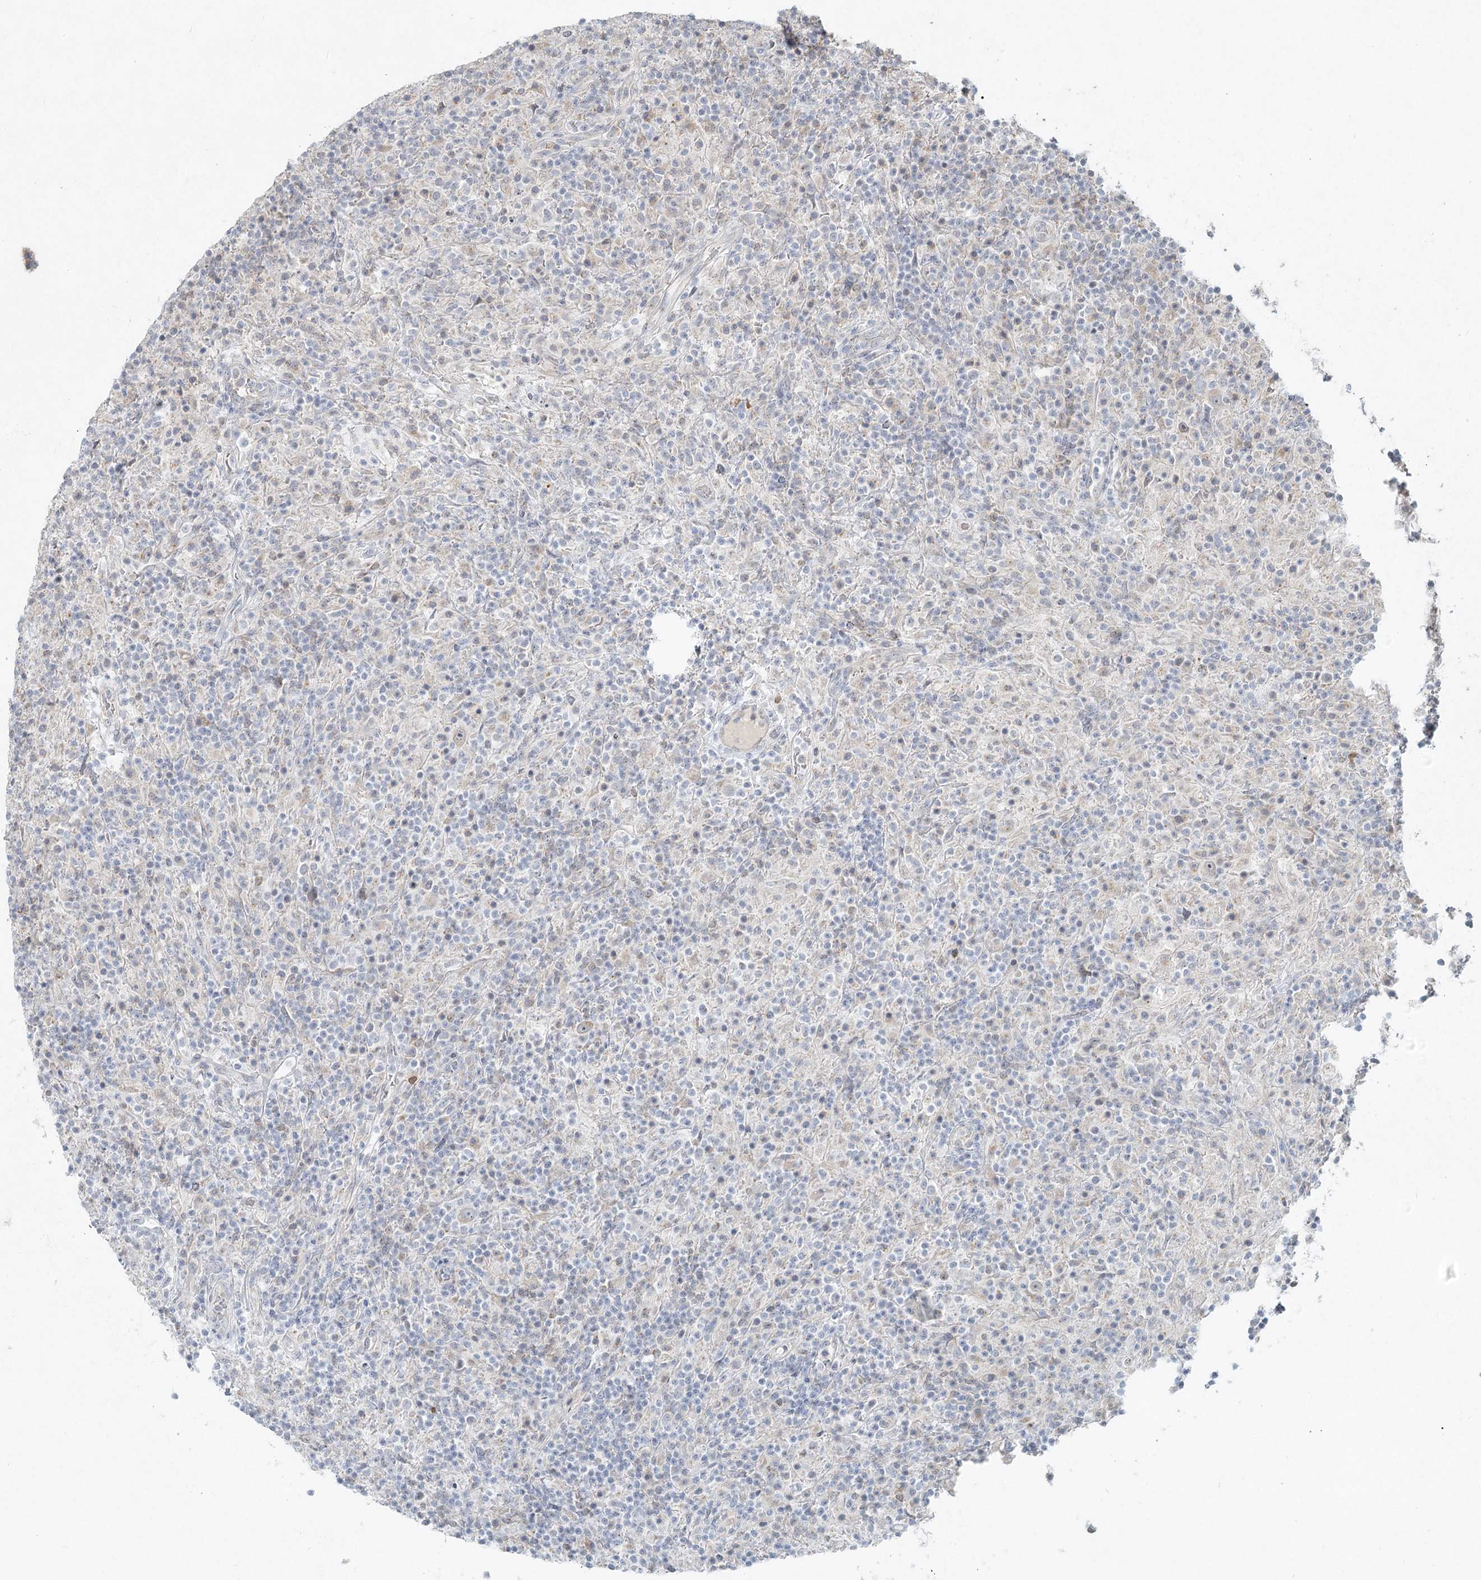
{"staining": {"intensity": "negative", "quantity": "none", "location": "none"}, "tissue": "lymphoma", "cell_type": "Tumor cells", "image_type": "cancer", "snomed": [{"axis": "morphology", "description": "Hodgkin's disease, NOS"}, {"axis": "topography", "description": "Lymph node"}], "caption": "The micrograph displays no staining of tumor cells in lymphoma.", "gene": "LRP2BP", "patient": {"sex": "male", "age": 70}}